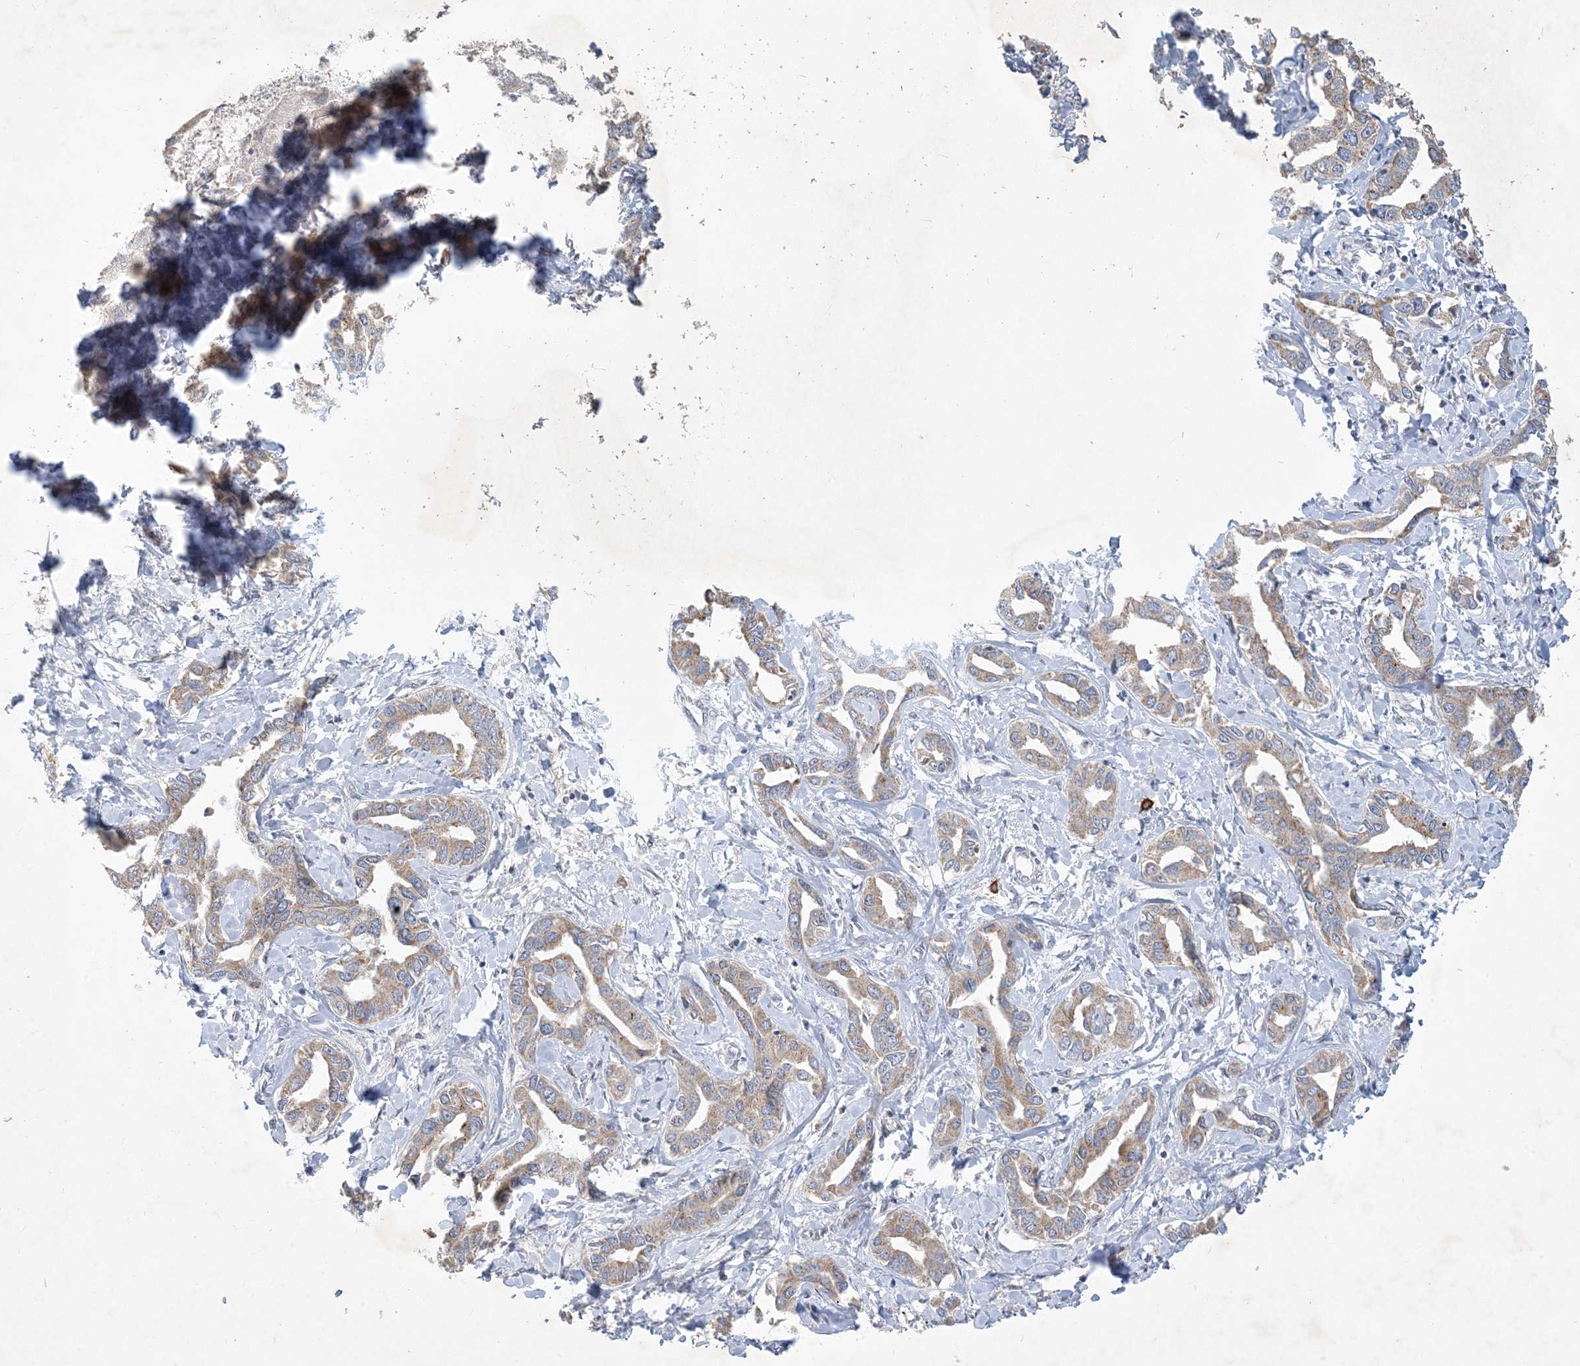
{"staining": {"intensity": "weak", "quantity": ">75%", "location": "cytoplasmic/membranous"}, "tissue": "liver cancer", "cell_type": "Tumor cells", "image_type": "cancer", "snomed": [{"axis": "morphology", "description": "Cholangiocarcinoma"}, {"axis": "topography", "description": "Liver"}], "caption": "Approximately >75% of tumor cells in liver cholangiocarcinoma exhibit weak cytoplasmic/membranous protein staining as visualized by brown immunohistochemical staining.", "gene": "CCDC14", "patient": {"sex": "male", "age": 59}}